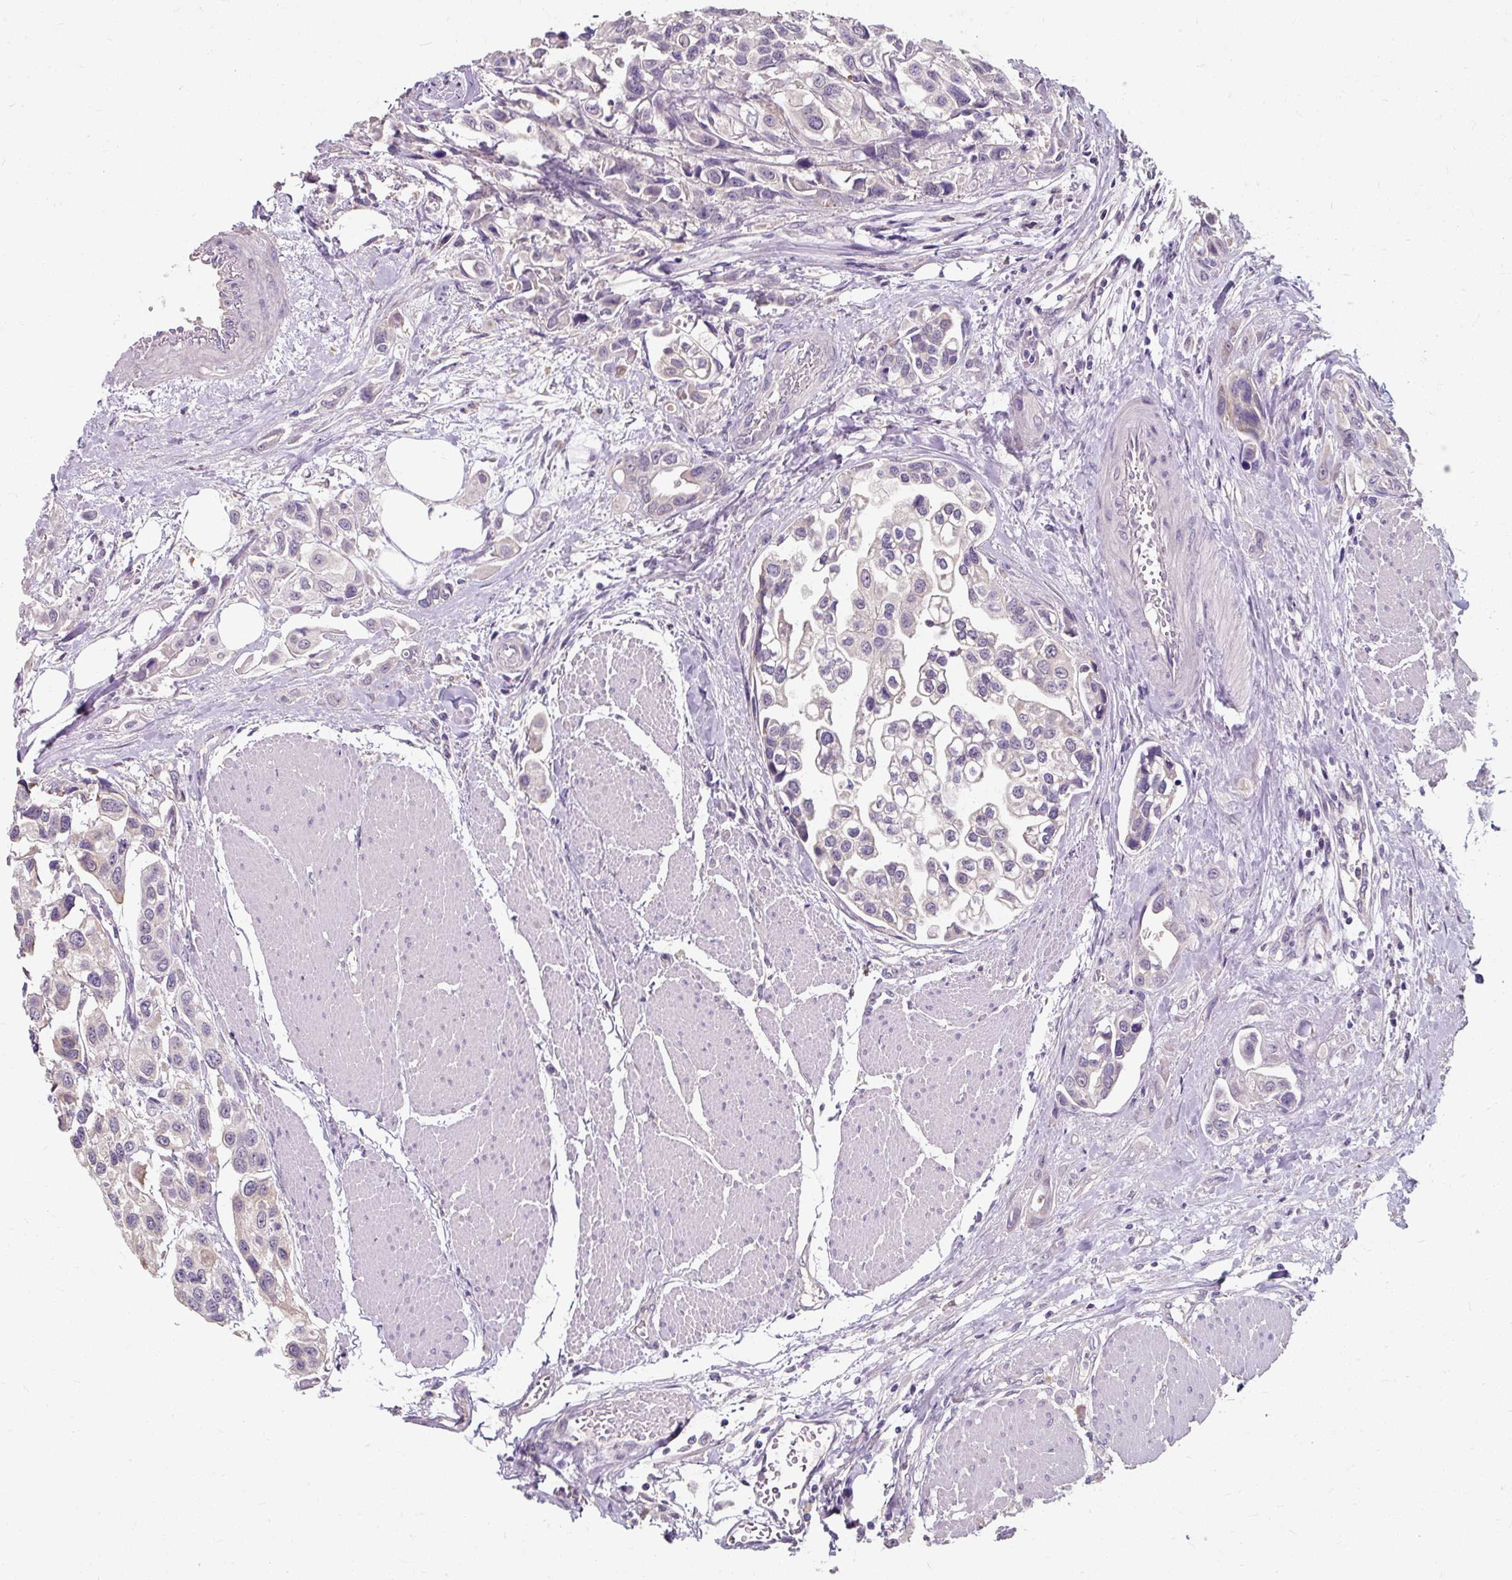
{"staining": {"intensity": "negative", "quantity": "none", "location": "none"}, "tissue": "urothelial cancer", "cell_type": "Tumor cells", "image_type": "cancer", "snomed": [{"axis": "morphology", "description": "Urothelial carcinoma, High grade"}, {"axis": "topography", "description": "Urinary bladder"}], "caption": "This is an immunohistochemistry histopathology image of urothelial cancer. There is no positivity in tumor cells.", "gene": "KLHL24", "patient": {"sex": "male", "age": 67}}